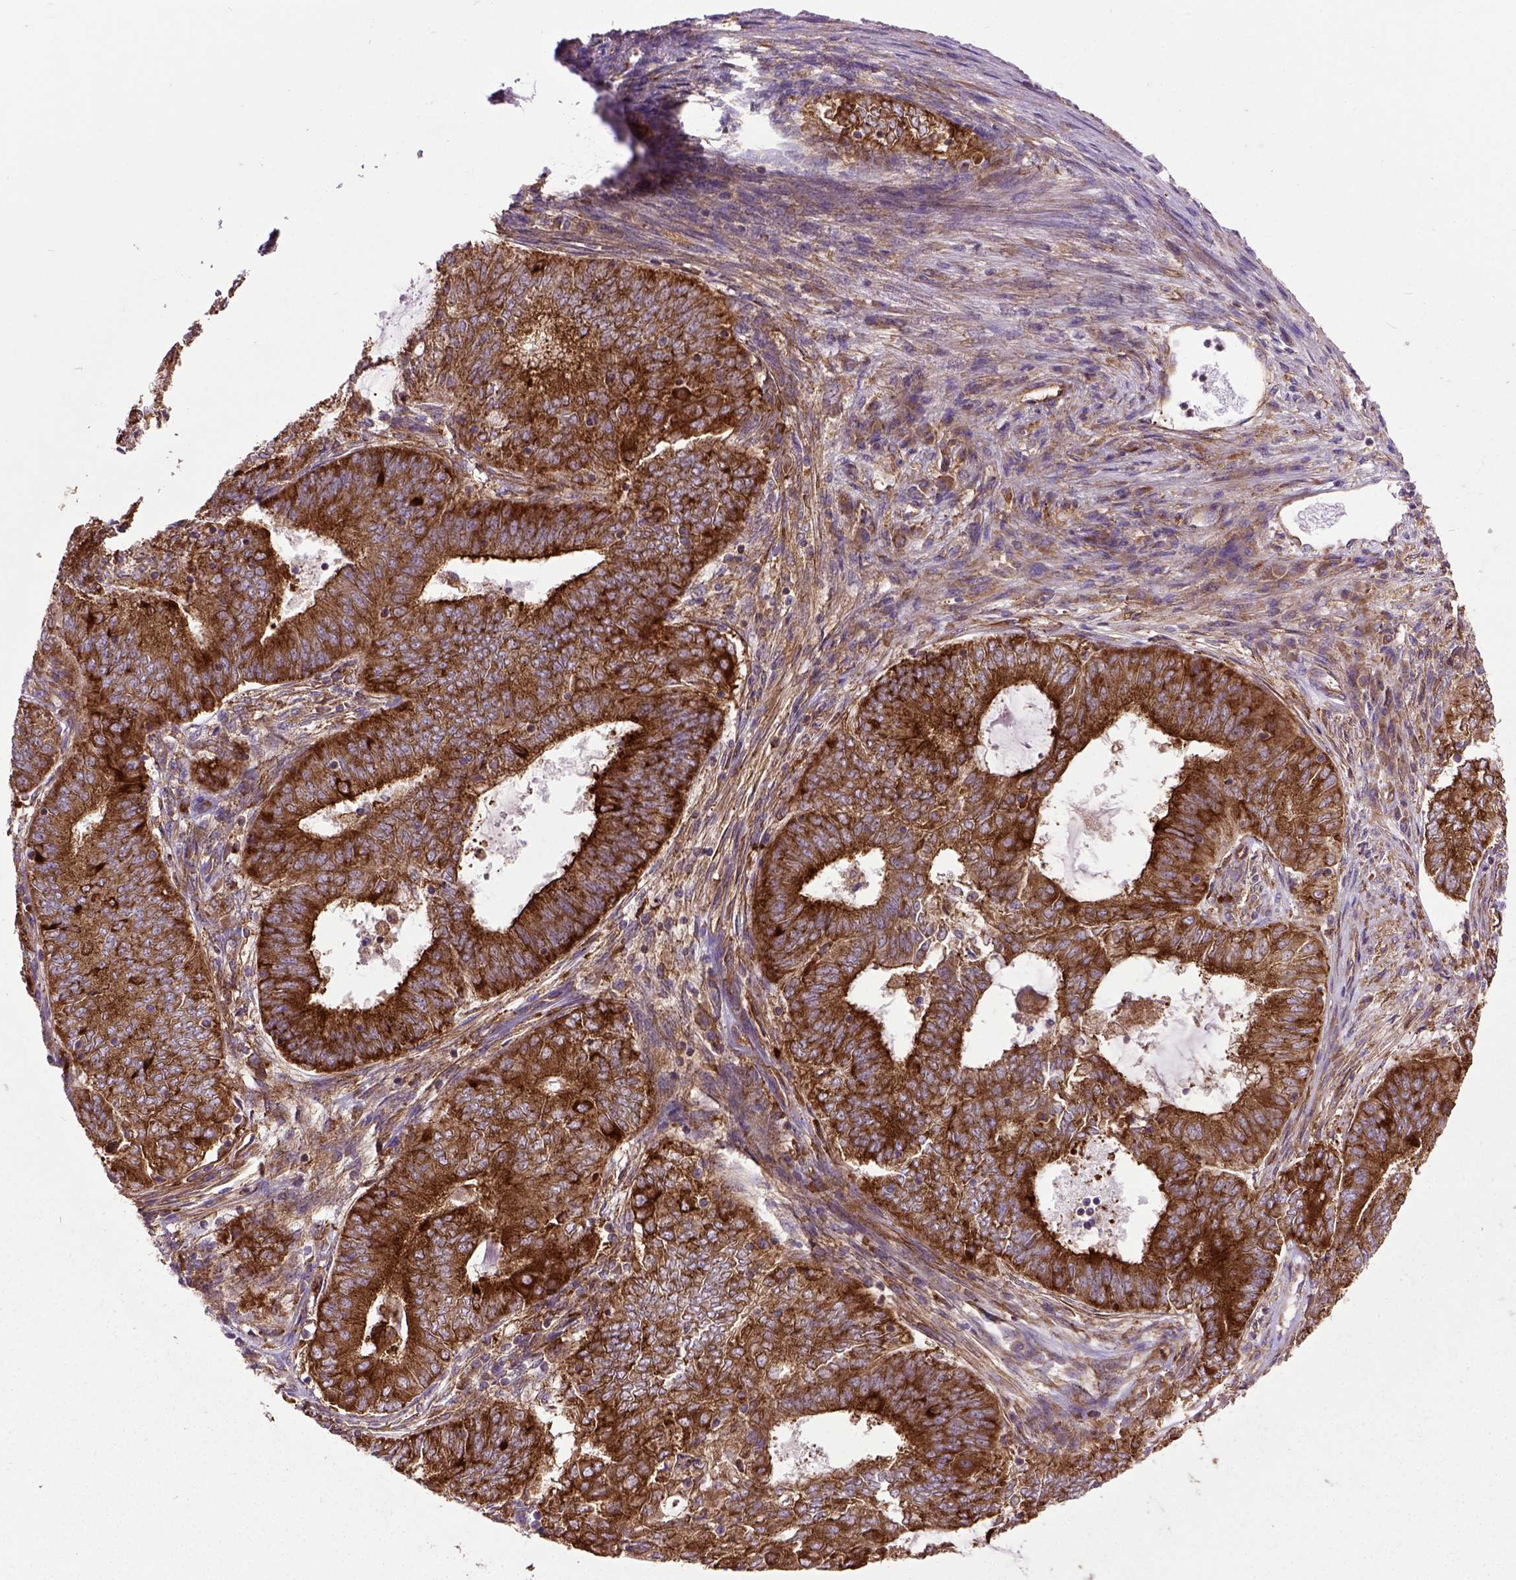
{"staining": {"intensity": "strong", "quantity": ">75%", "location": "cytoplasmic/membranous"}, "tissue": "endometrial cancer", "cell_type": "Tumor cells", "image_type": "cancer", "snomed": [{"axis": "morphology", "description": "Adenocarcinoma, NOS"}, {"axis": "topography", "description": "Endometrium"}], "caption": "Human endometrial cancer (adenocarcinoma) stained with a protein marker demonstrates strong staining in tumor cells.", "gene": "CAPRIN1", "patient": {"sex": "female", "age": 62}}